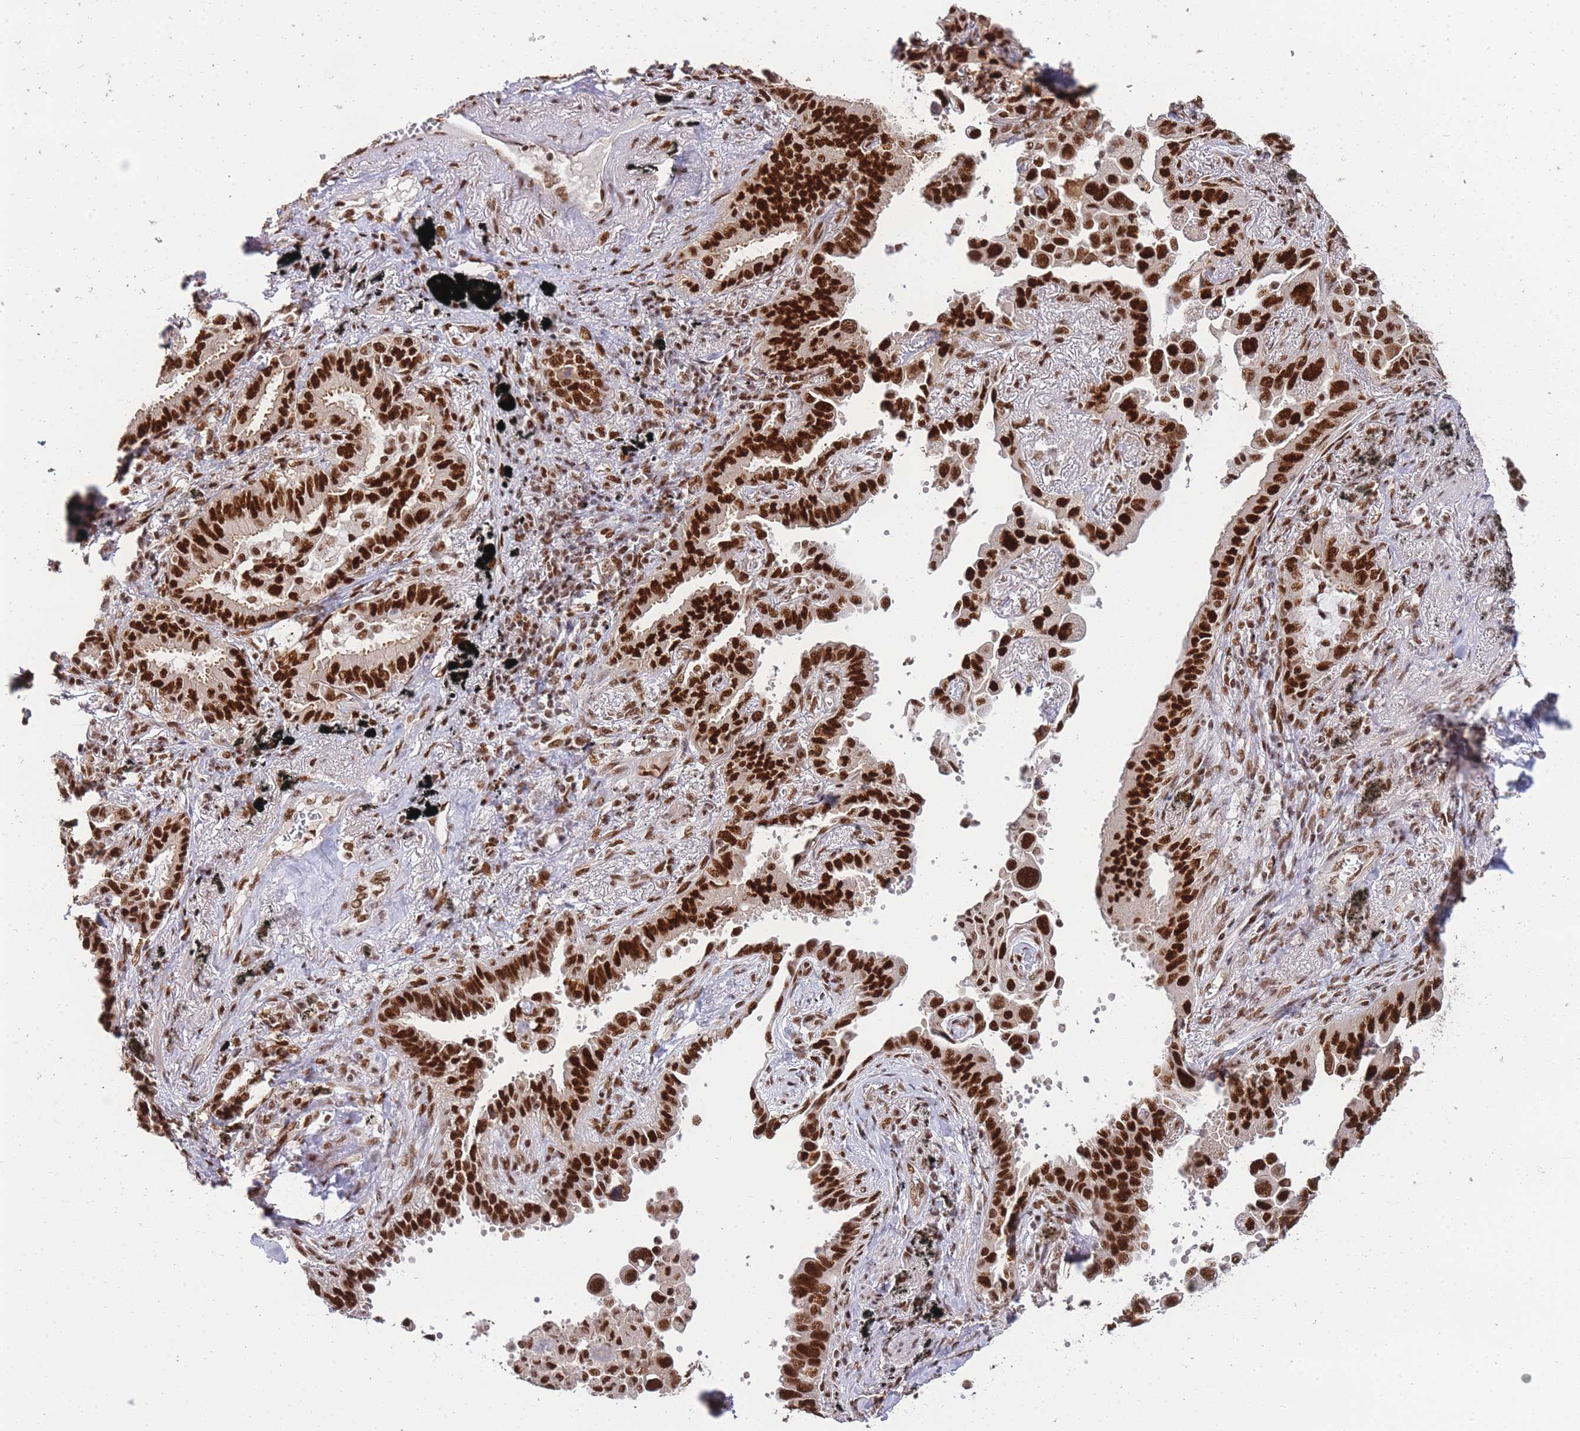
{"staining": {"intensity": "strong", "quantity": ">75%", "location": "nuclear"}, "tissue": "lung cancer", "cell_type": "Tumor cells", "image_type": "cancer", "snomed": [{"axis": "morphology", "description": "Adenocarcinoma, NOS"}, {"axis": "topography", "description": "Lung"}], "caption": "Human lung adenocarcinoma stained with a protein marker reveals strong staining in tumor cells.", "gene": "PRKDC", "patient": {"sex": "male", "age": 67}}